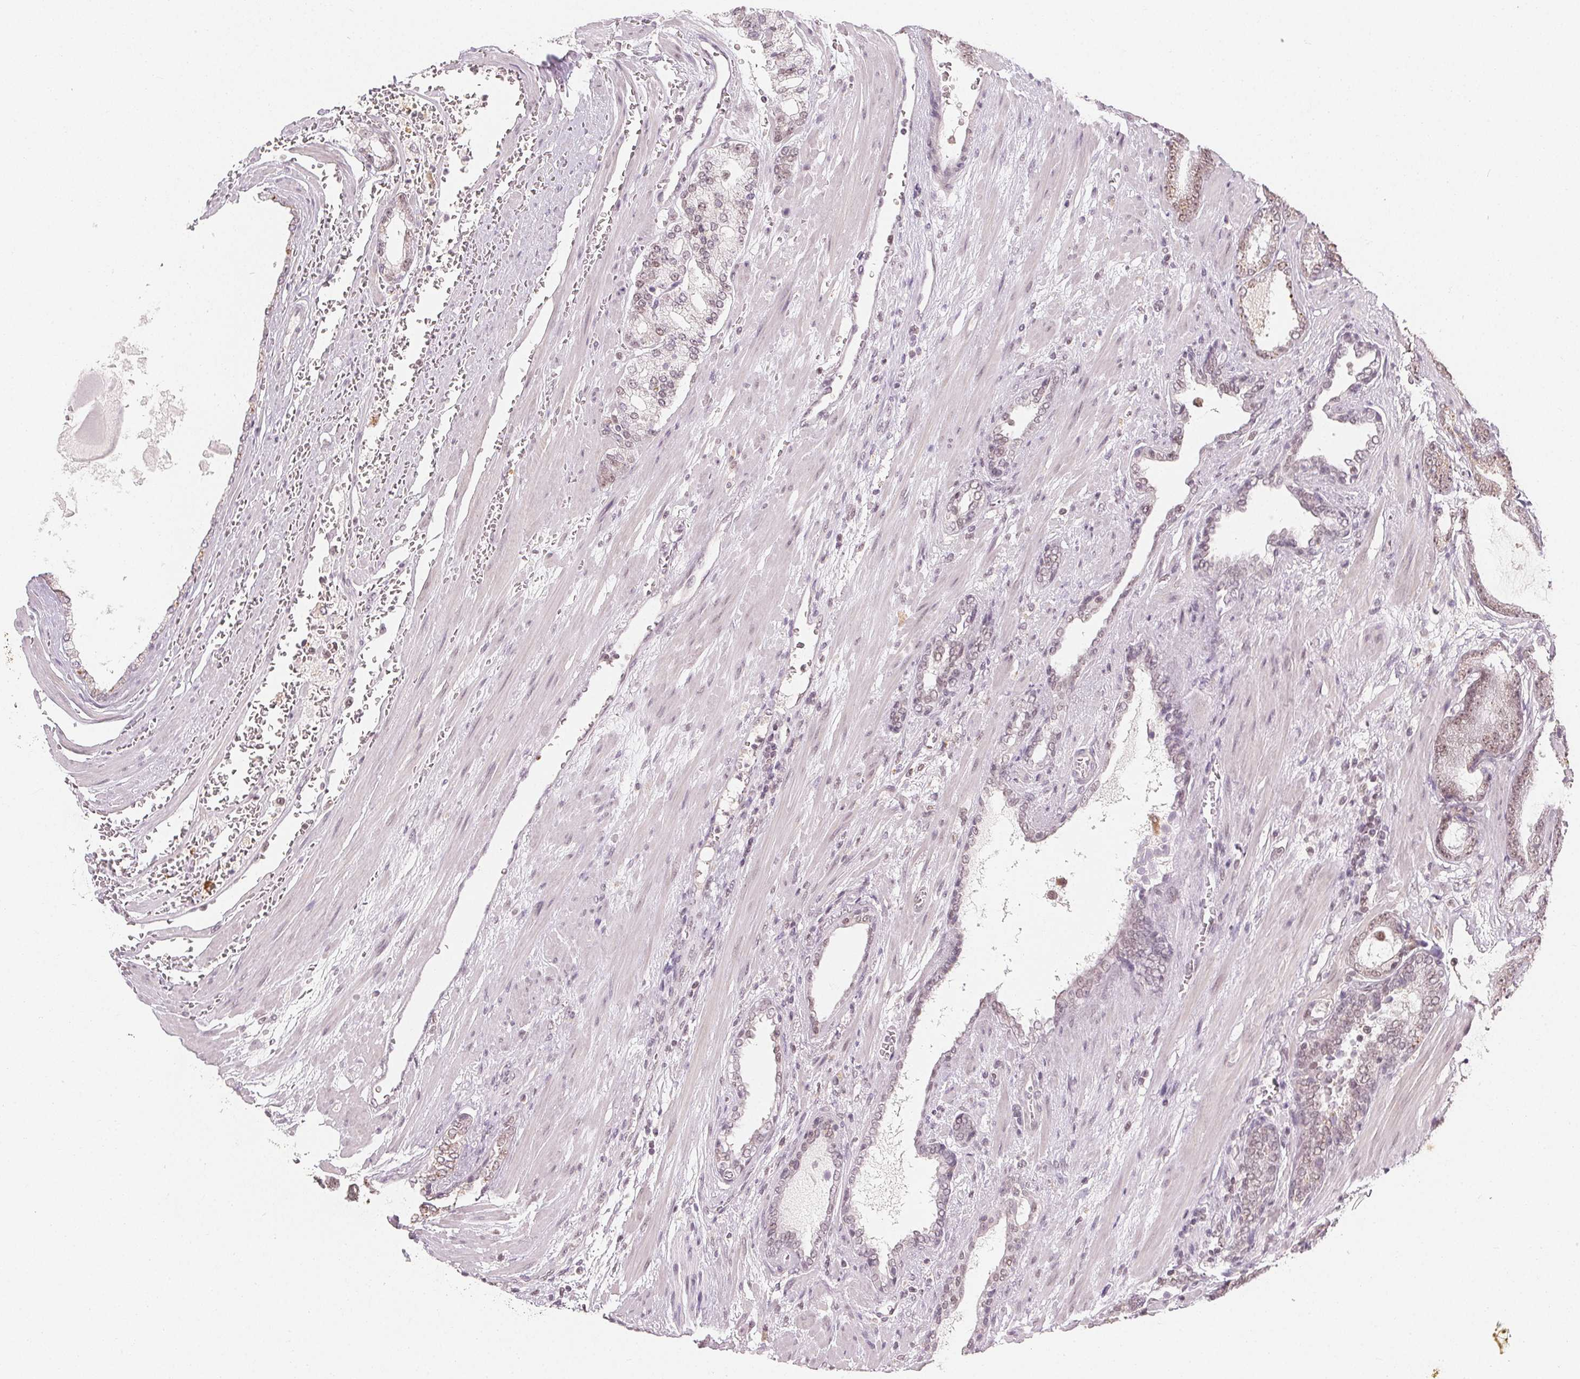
{"staining": {"intensity": "weak", "quantity": "25%-75%", "location": "cytoplasmic/membranous"}, "tissue": "prostate cancer", "cell_type": "Tumor cells", "image_type": "cancer", "snomed": [{"axis": "morphology", "description": "Adenocarcinoma, High grade"}, {"axis": "topography", "description": "Prostate"}], "caption": "The photomicrograph demonstrates staining of prostate cancer (adenocarcinoma (high-grade)), revealing weak cytoplasmic/membranous protein positivity (brown color) within tumor cells.", "gene": "NXF3", "patient": {"sex": "male", "age": 64}}